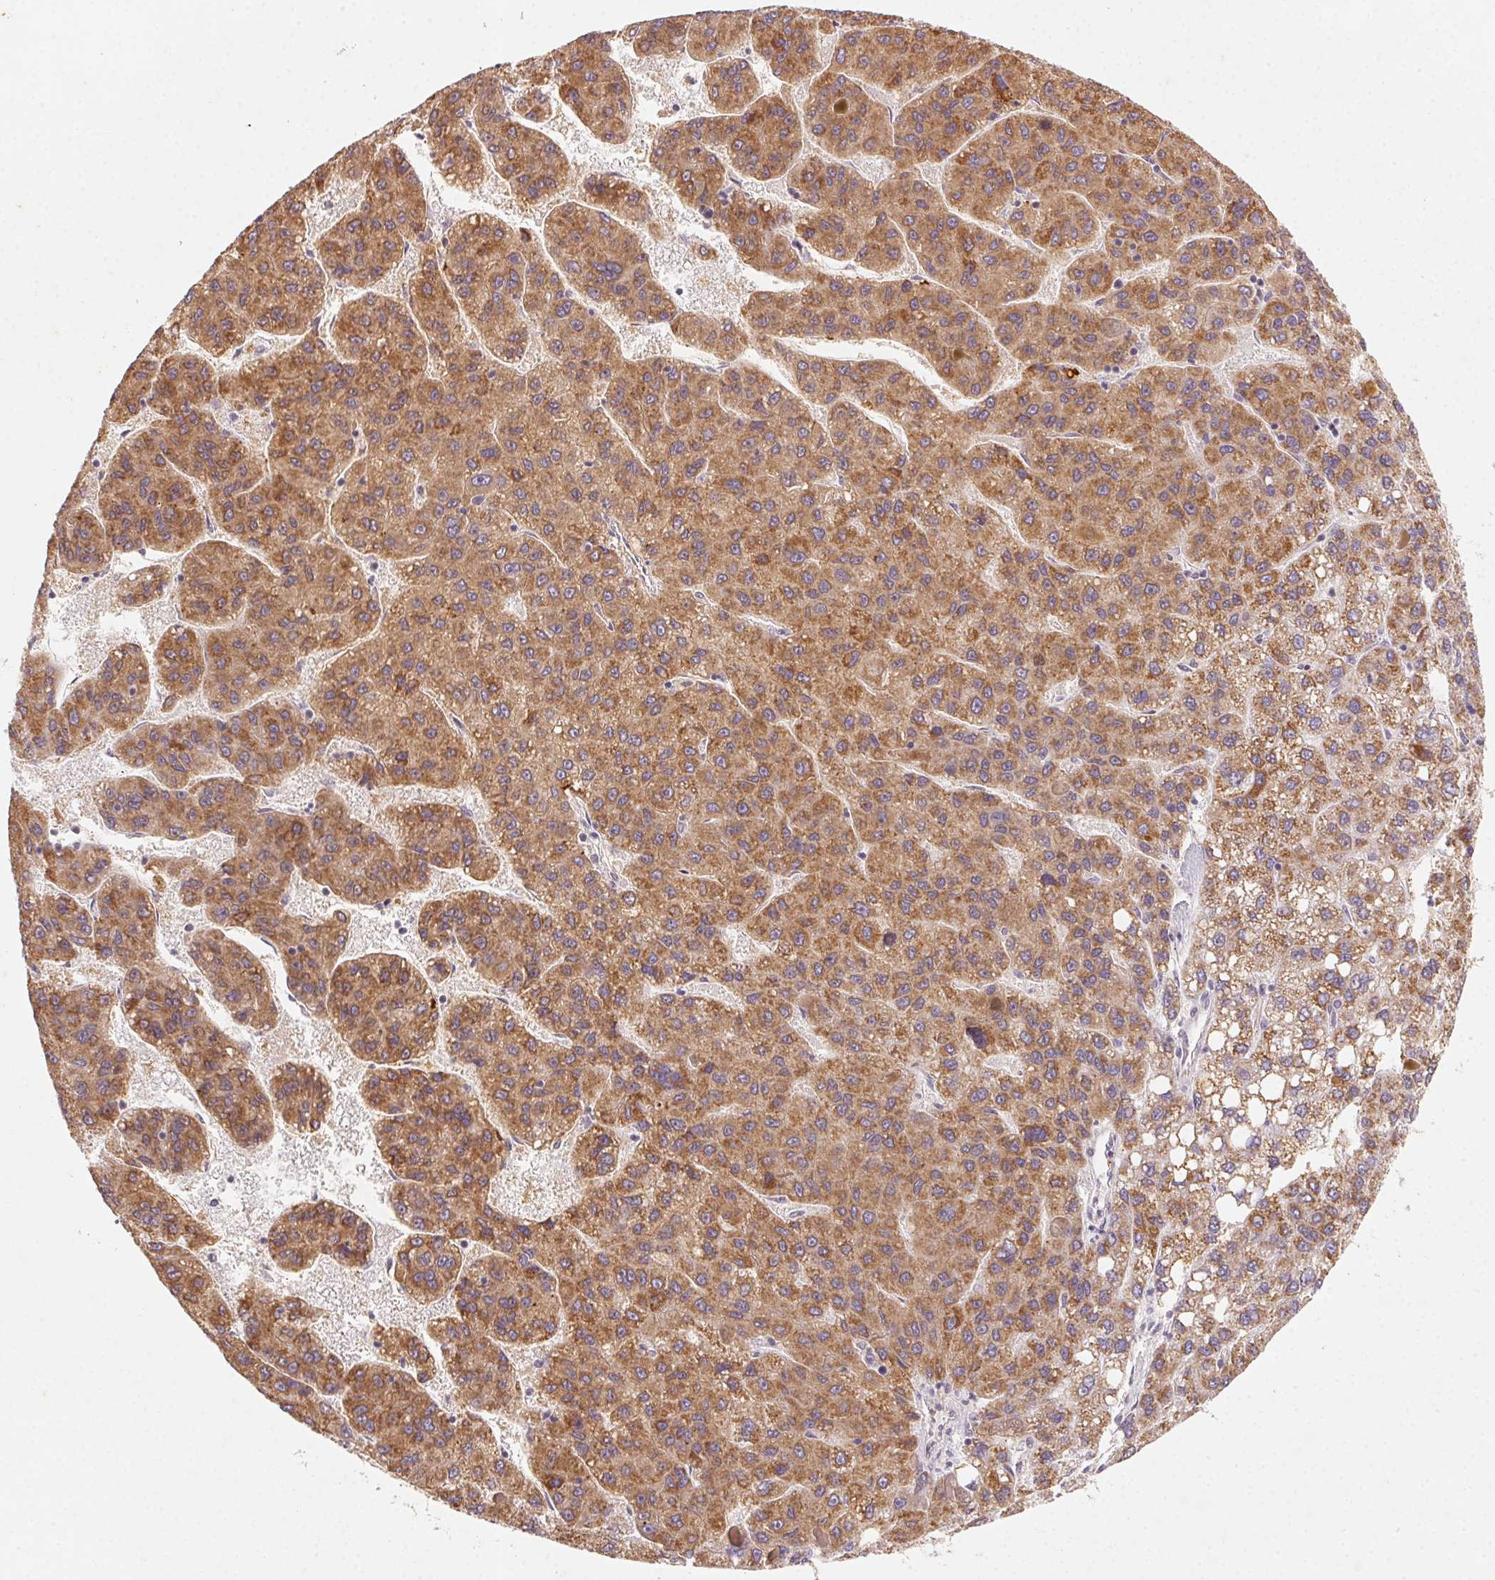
{"staining": {"intensity": "moderate", "quantity": ">75%", "location": "cytoplasmic/membranous"}, "tissue": "liver cancer", "cell_type": "Tumor cells", "image_type": "cancer", "snomed": [{"axis": "morphology", "description": "Carcinoma, Hepatocellular, NOS"}, {"axis": "topography", "description": "Liver"}], "caption": "The immunohistochemical stain shows moderate cytoplasmic/membranous expression in tumor cells of liver cancer (hepatocellular carcinoma) tissue.", "gene": "NCOA4", "patient": {"sex": "female", "age": 82}}